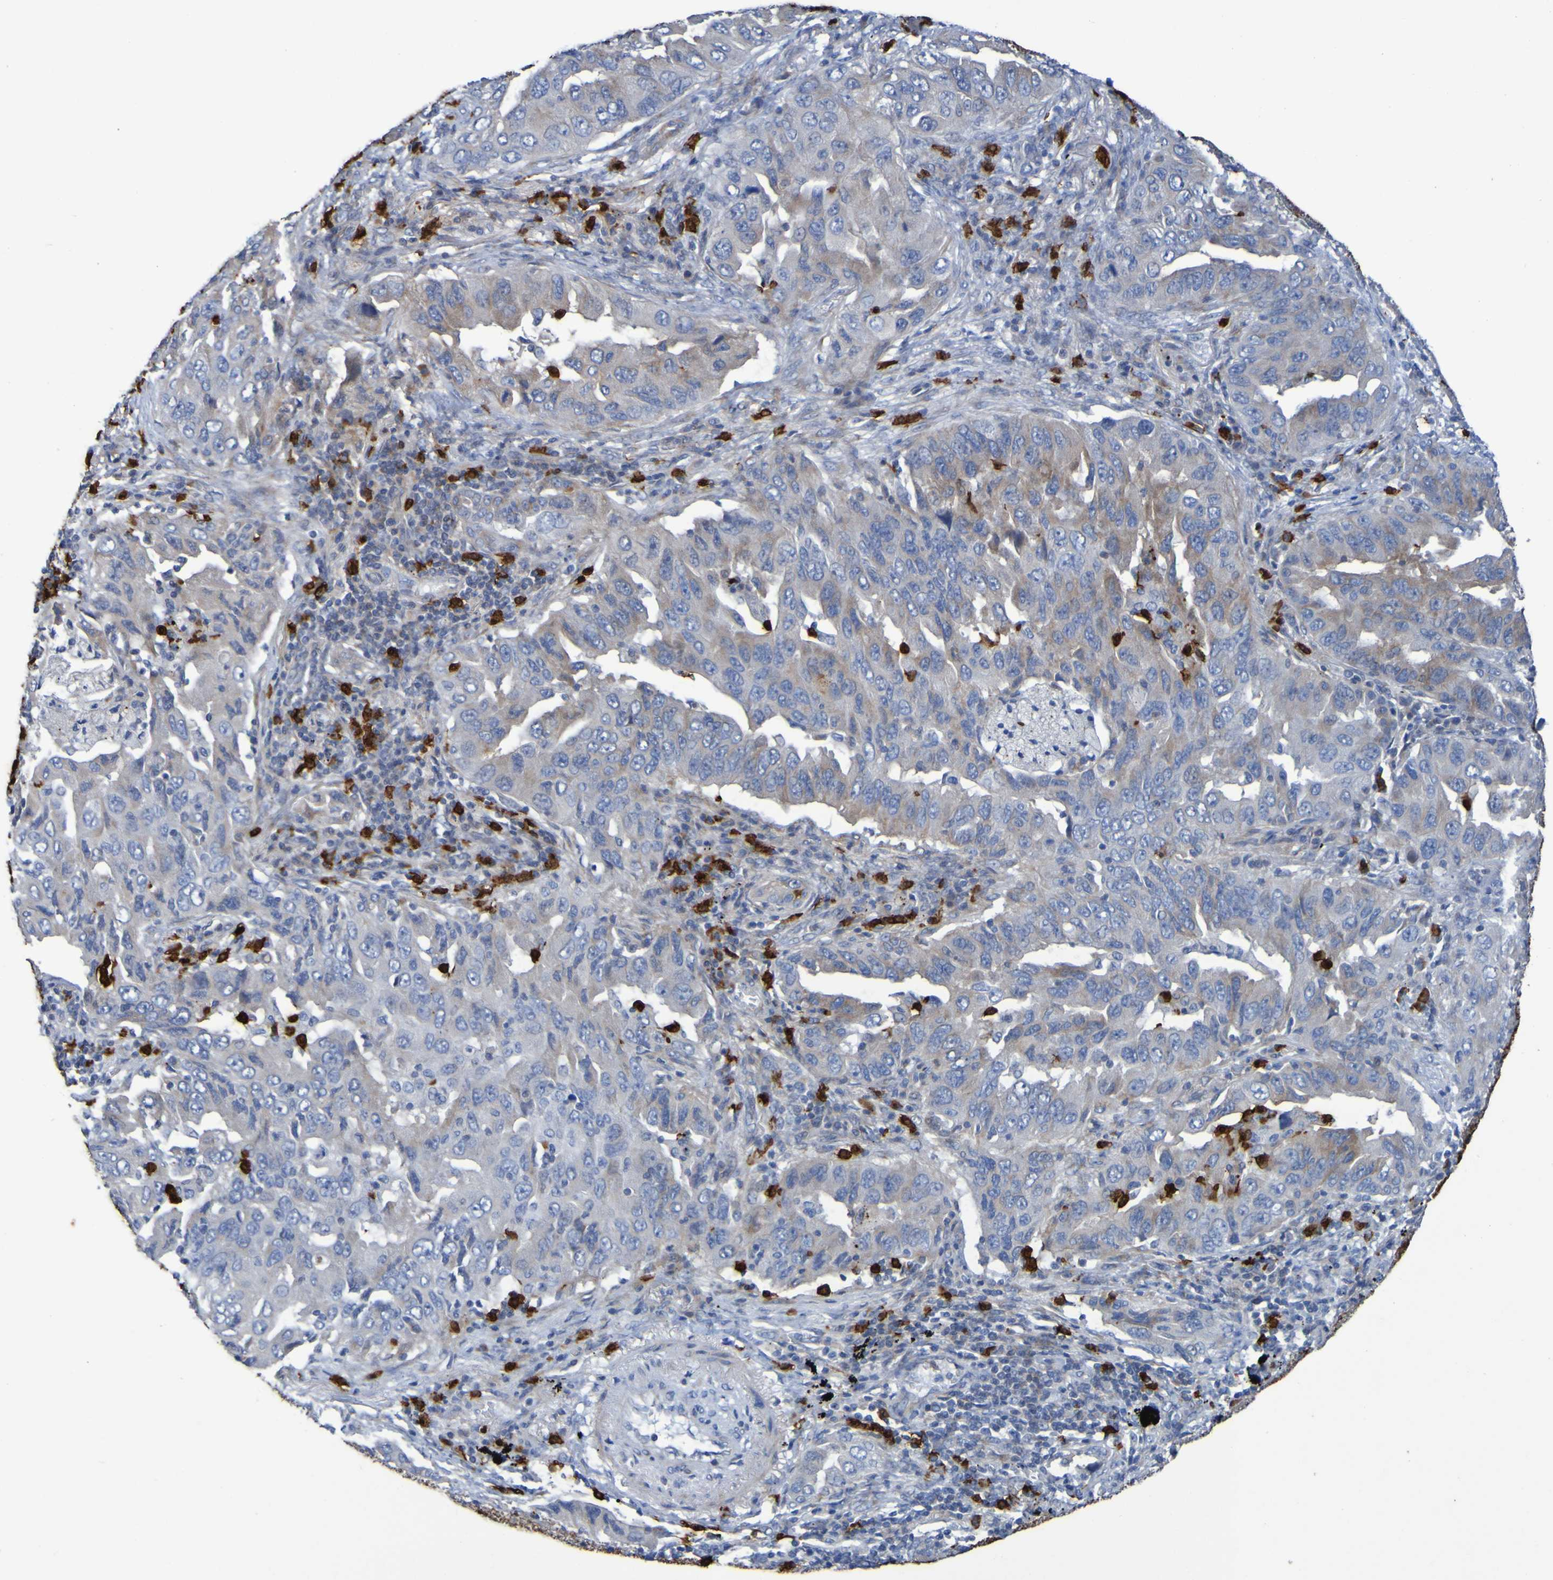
{"staining": {"intensity": "weak", "quantity": "25%-75%", "location": "cytoplasmic/membranous"}, "tissue": "lung cancer", "cell_type": "Tumor cells", "image_type": "cancer", "snomed": [{"axis": "morphology", "description": "Adenocarcinoma, NOS"}, {"axis": "topography", "description": "Lung"}], "caption": "The histopathology image shows a brown stain indicating the presence of a protein in the cytoplasmic/membranous of tumor cells in lung adenocarcinoma.", "gene": "C11orf24", "patient": {"sex": "female", "age": 65}}